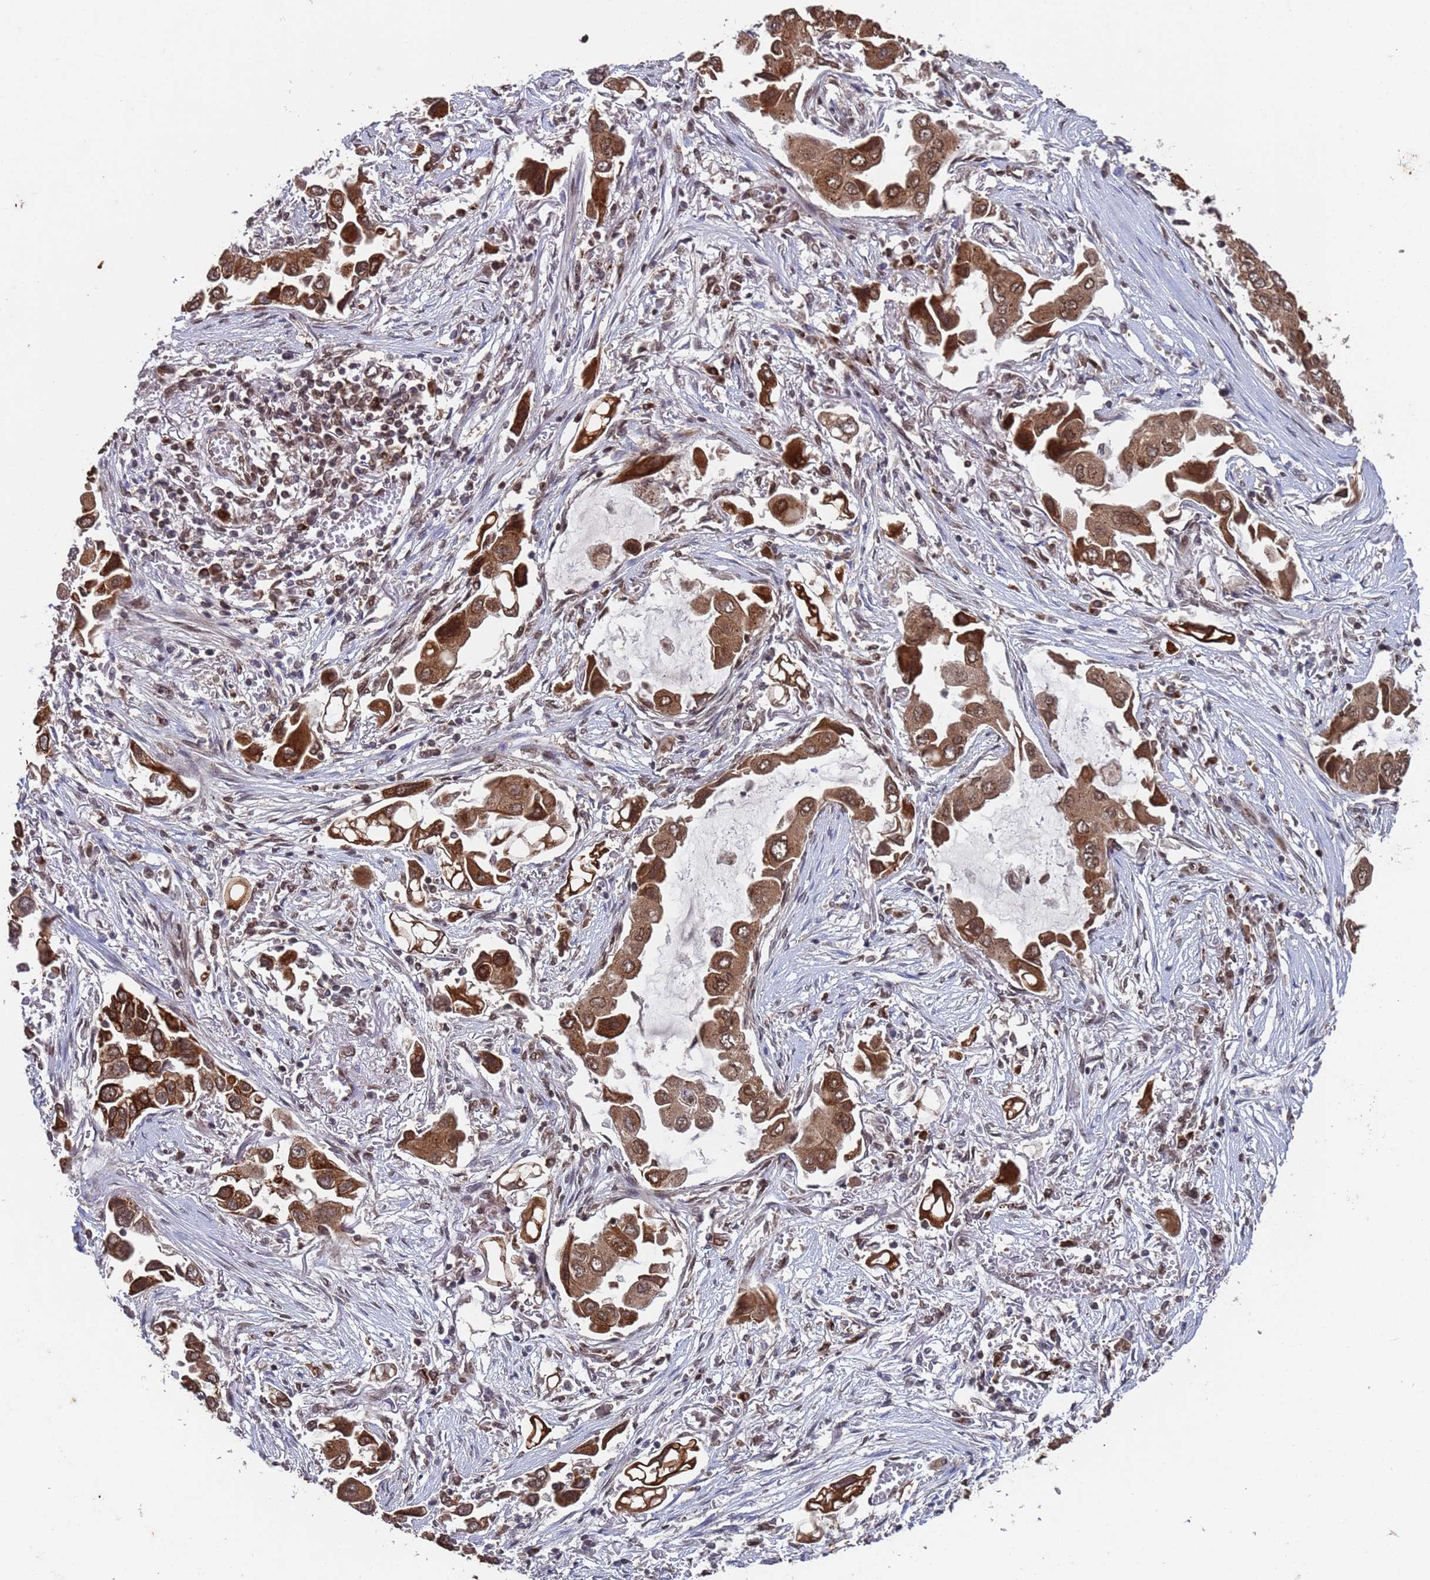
{"staining": {"intensity": "moderate", "quantity": ">75%", "location": "cytoplasmic/membranous"}, "tissue": "lung cancer", "cell_type": "Tumor cells", "image_type": "cancer", "snomed": [{"axis": "morphology", "description": "Adenocarcinoma, NOS"}, {"axis": "topography", "description": "Lung"}], "caption": "IHC (DAB) staining of lung cancer exhibits moderate cytoplasmic/membranous protein expression in approximately >75% of tumor cells. (Brightfield microscopy of DAB IHC at high magnification).", "gene": "FUBP3", "patient": {"sex": "female", "age": 76}}